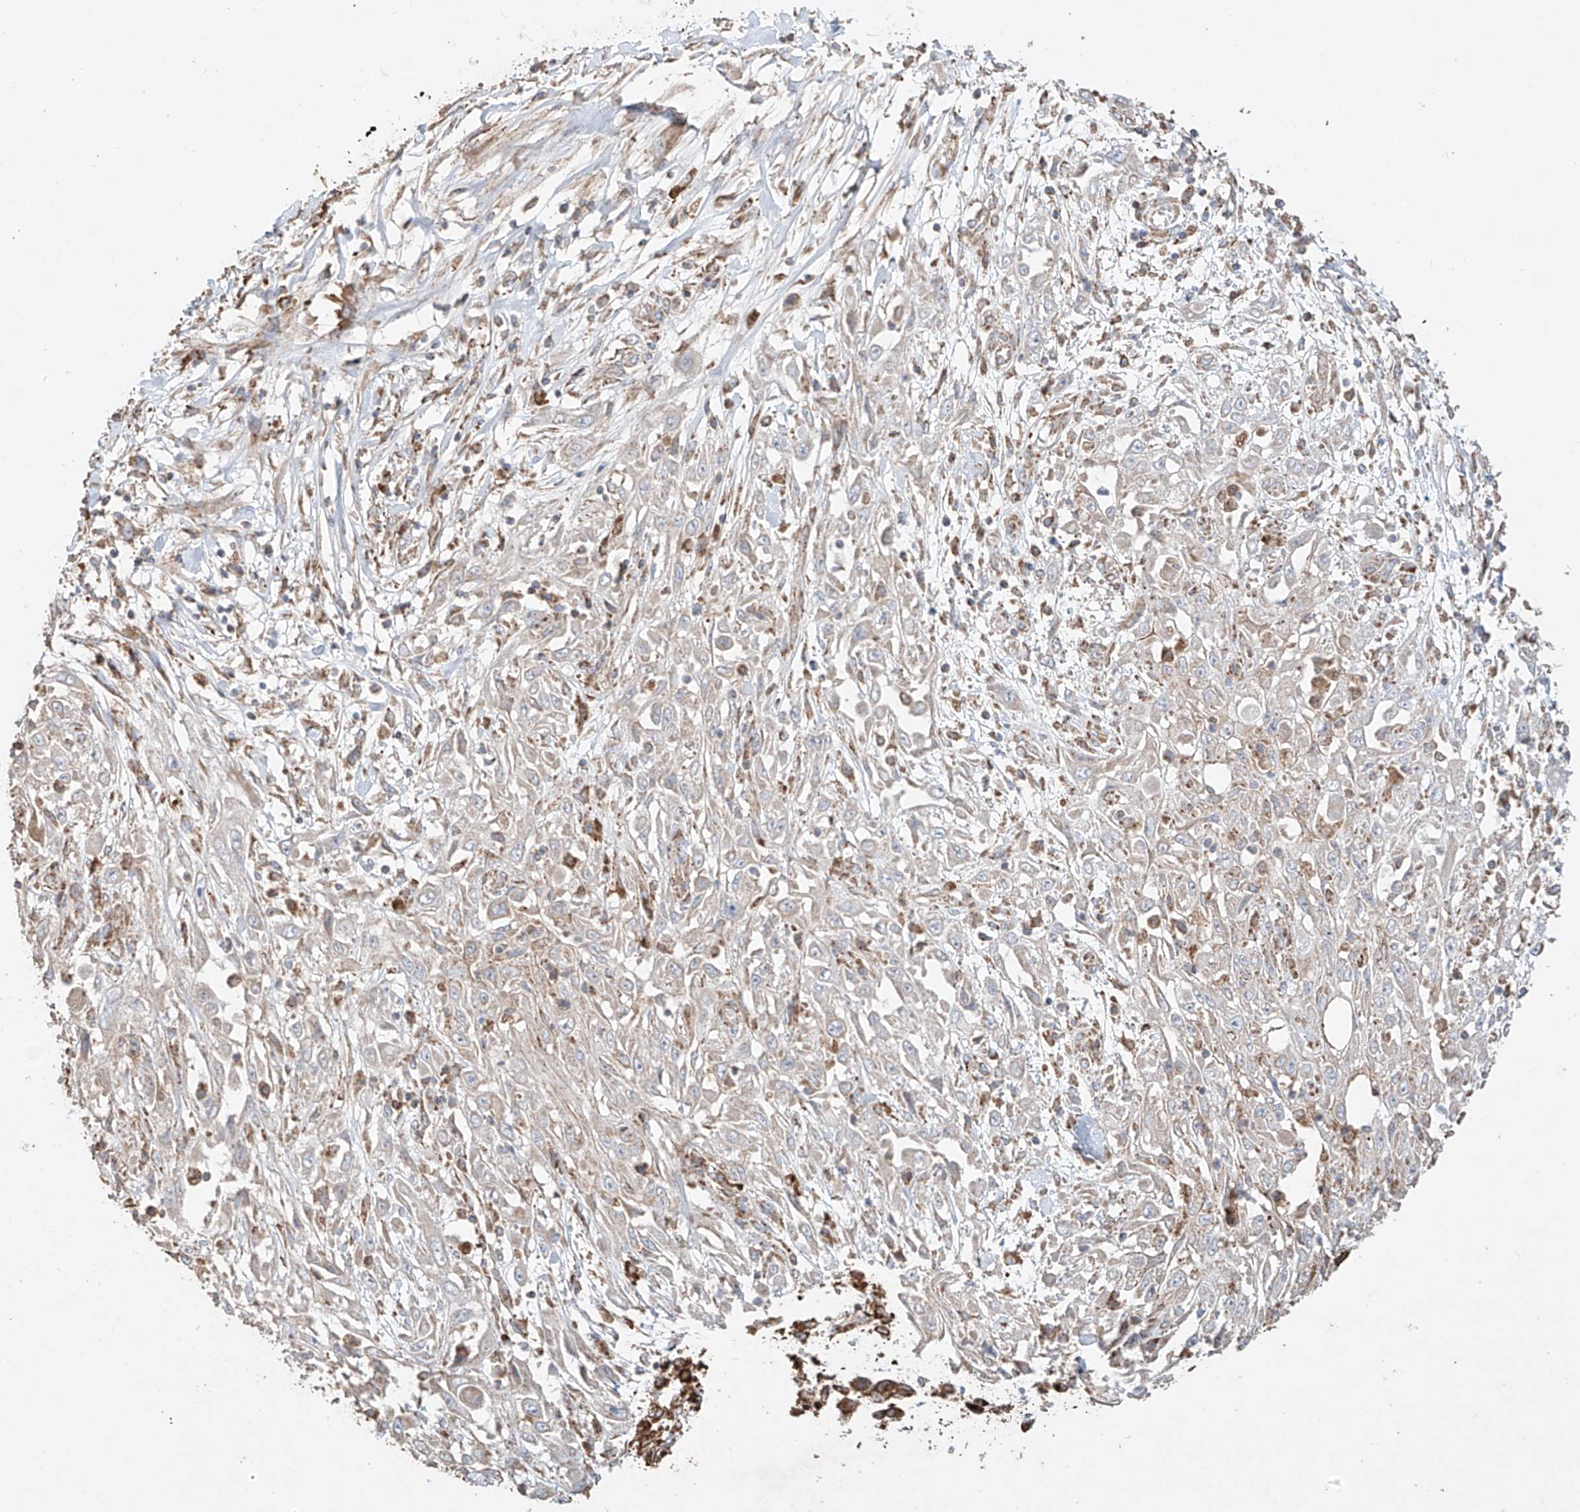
{"staining": {"intensity": "weak", "quantity": "<25%", "location": "cytoplasmic/membranous"}, "tissue": "skin cancer", "cell_type": "Tumor cells", "image_type": "cancer", "snomed": [{"axis": "morphology", "description": "Squamous cell carcinoma, NOS"}, {"axis": "morphology", "description": "Squamous cell carcinoma, metastatic, NOS"}, {"axis": "topography", "description": "Skin"}, {"axis": "topography", "description": "Lymph node"}], "caption": "Immunohistochemistry micrograph of neoplastic tissue: squamous cell carcinoma (skin) stained with DAB shows no significant protein staining in tumor cells.", "gene": "COLGALT2", "patient": {"sex": "male", "age": 75}}